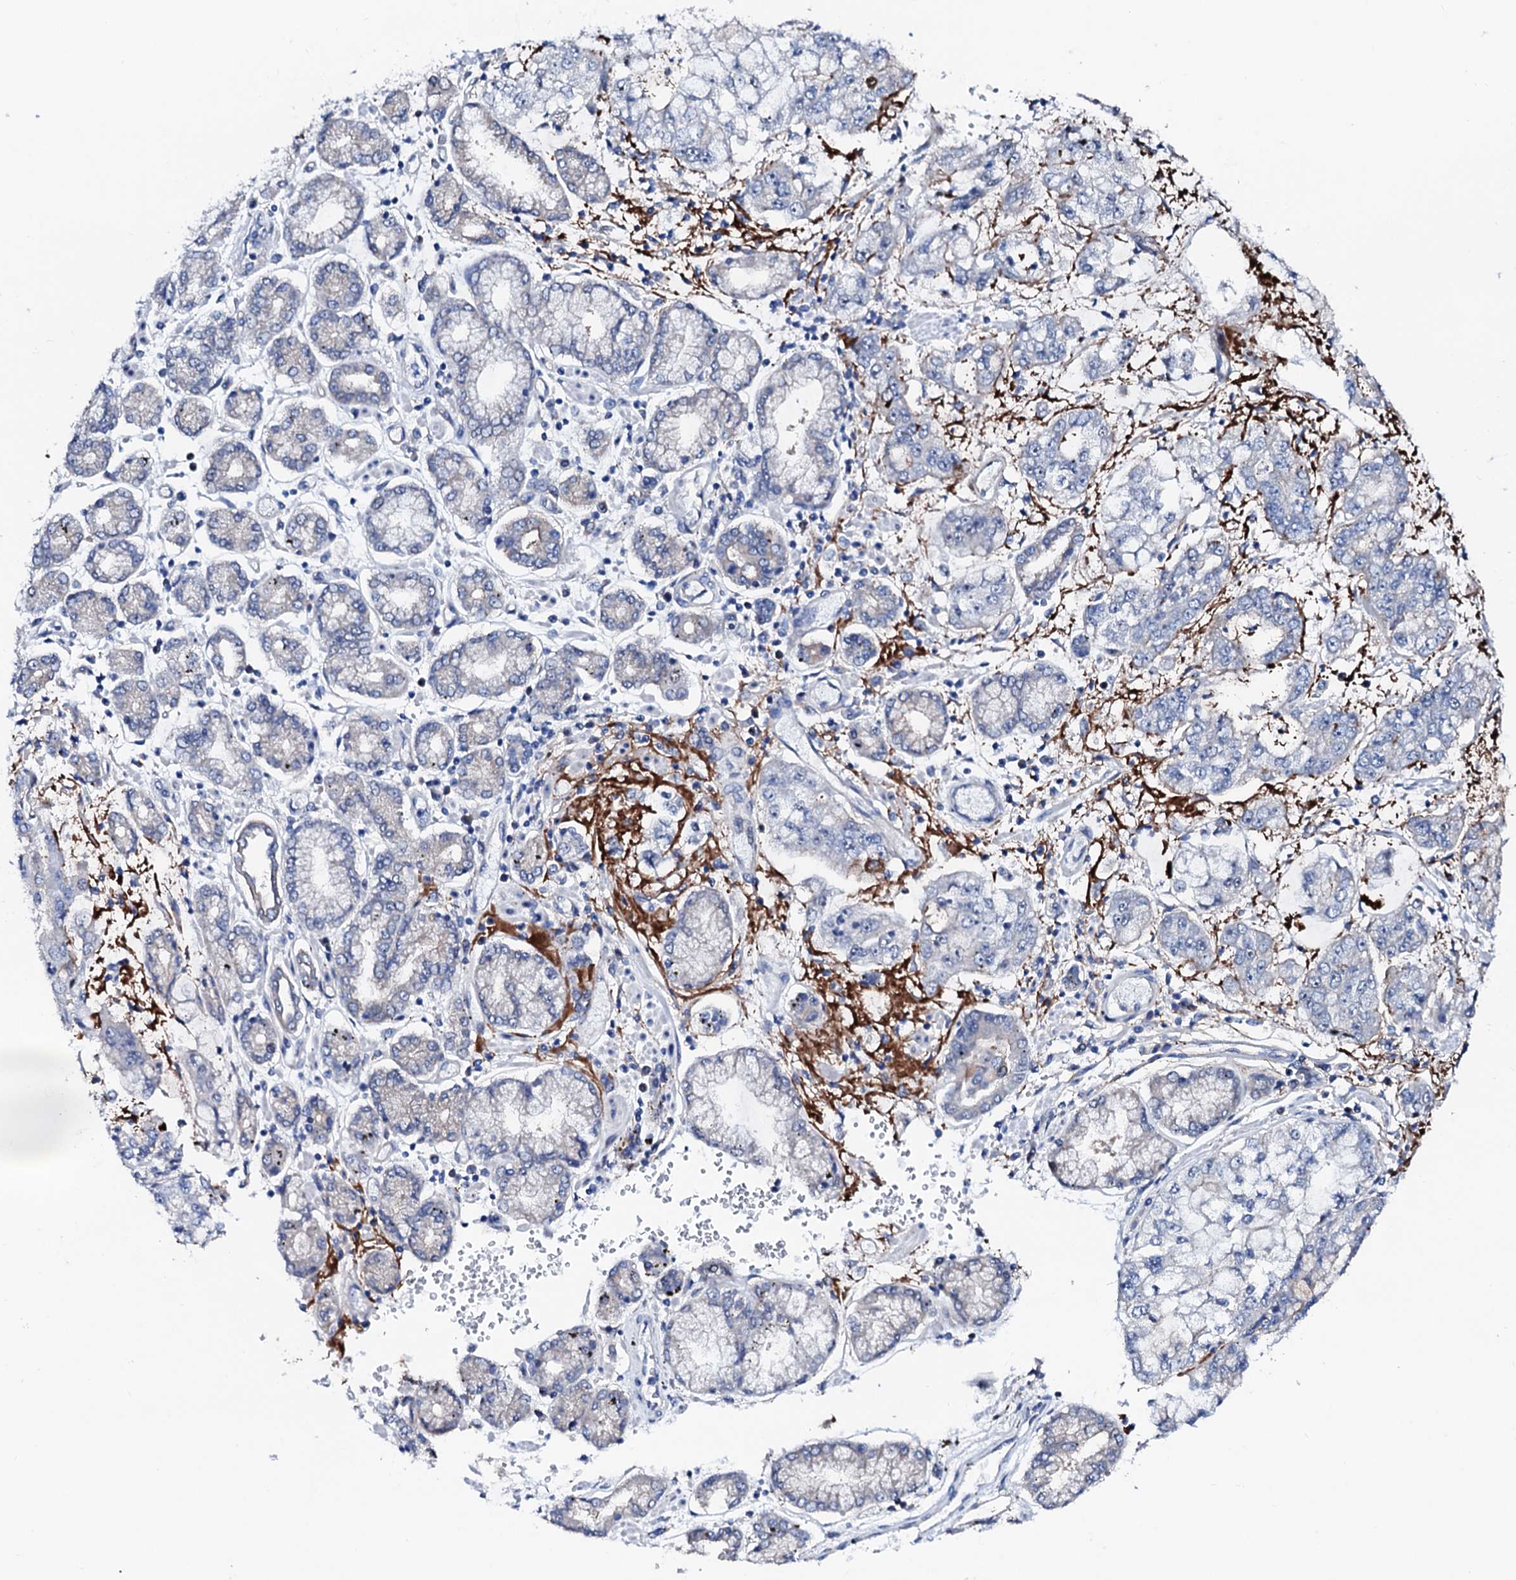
{"staining": {"intensity": "negative", "quantity": "none", "location": "none"}, "tissue": "stomach cancer", "cell_type": "Tumor cells", "image_type": "cancer", "snomed": [{"axis": "morphology", "description": "Adenocarcinoma, NOS"}, {"axis": "topography", "description": "Stomach"}], "caption": "A high-resolution histopathology image shows immunohistochemistry staining of stomach adenocarcinoma, which shows no significant positivity in tumor cells.", "gene": "TRDN", "patient": {"sex": "male", "age": 76}}